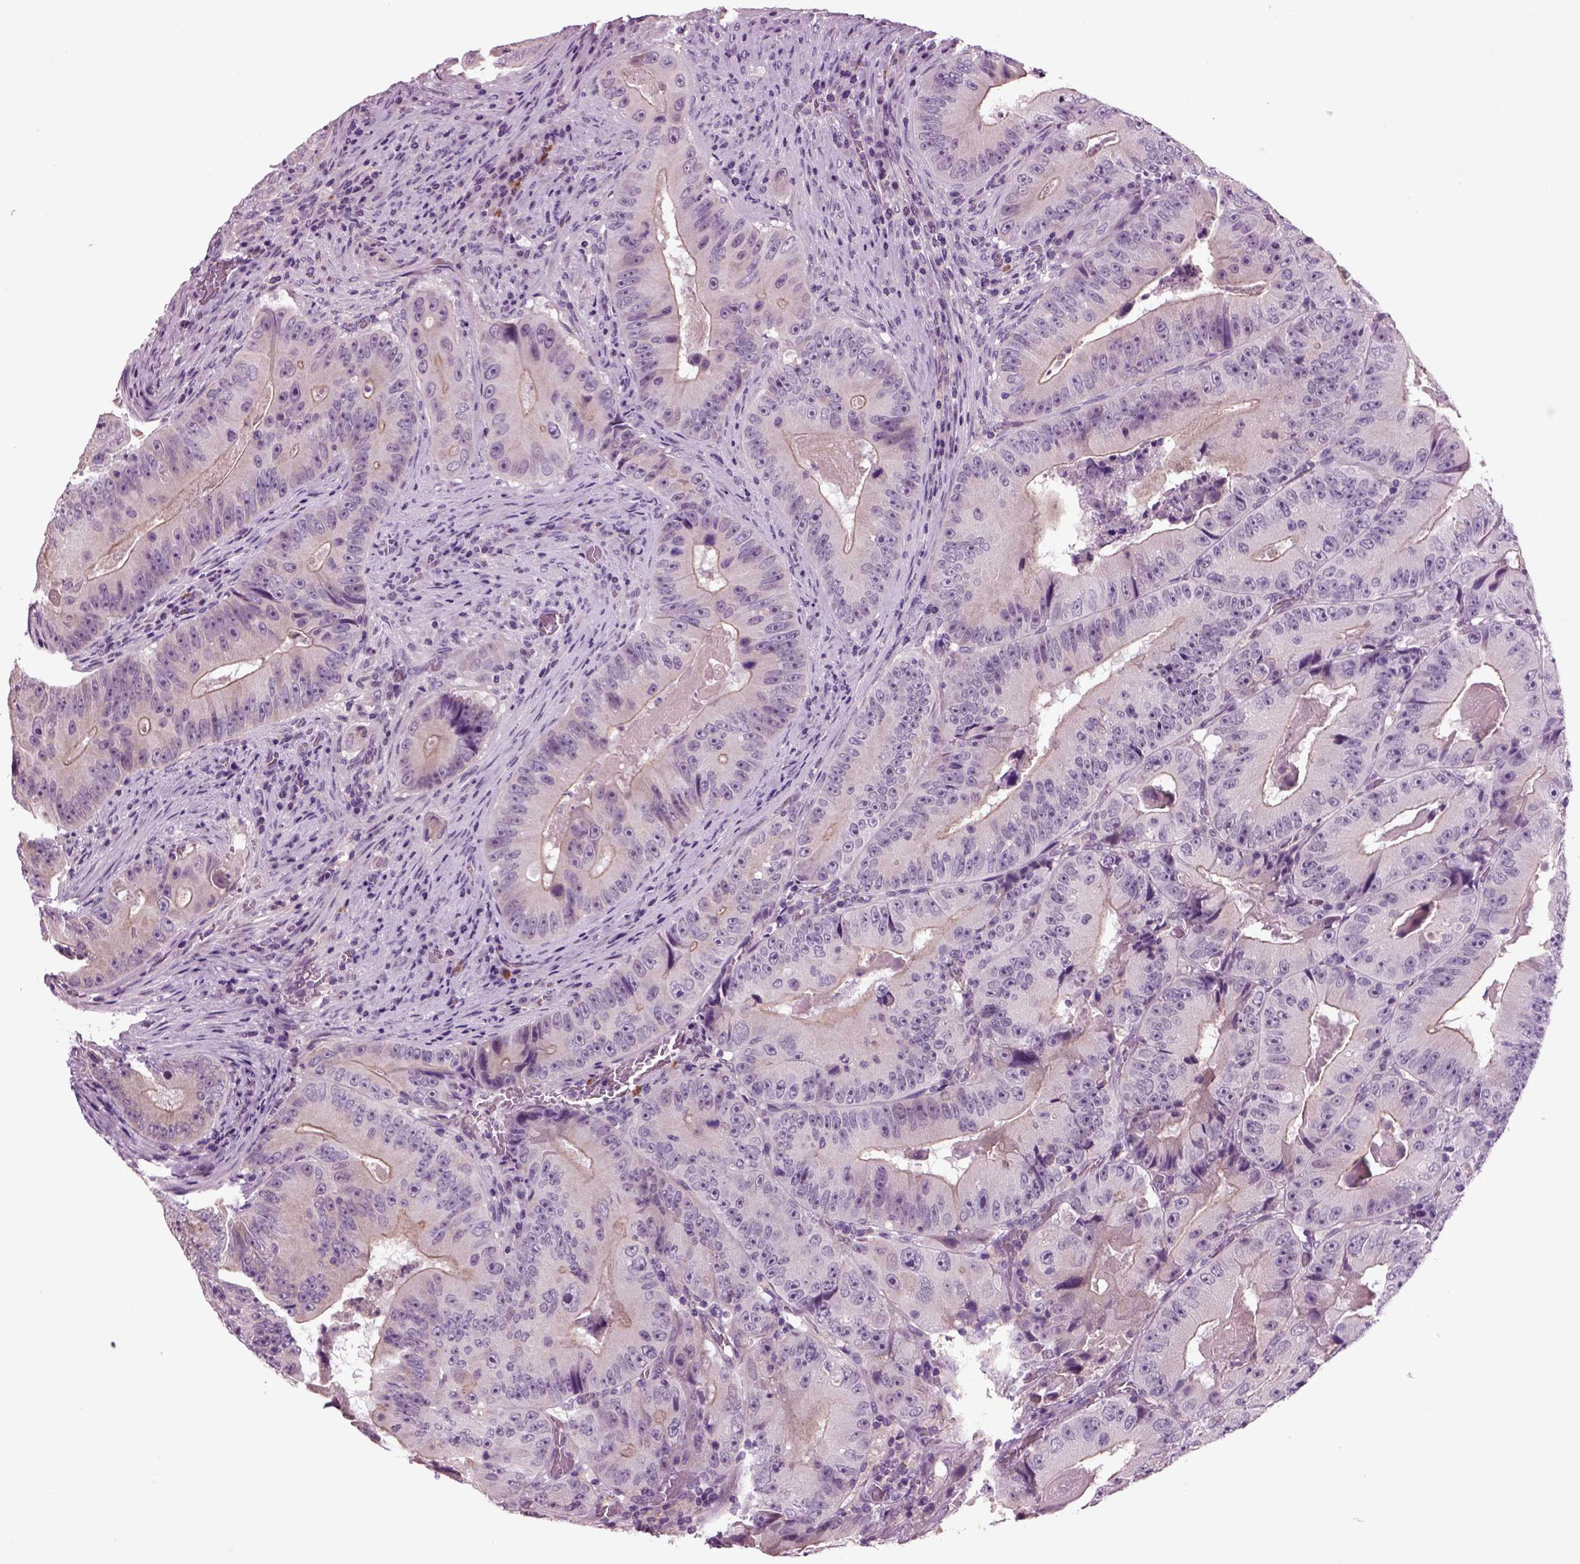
{"staining": {"intensity": "negative", "quantity": "none", "location": "none"}, "tissue": "colorectal cancer", "cell_type": "Tumor cells", "image_type": "cancer", "snomed": [{"axis": "morphology", "description": "Adenocarcinoma, NOS"}, {"axis": "topography", "description": "Colon"}], "caption": "An image of human colorectal cancer is negative for staining in tumor cells. (DAB immunohistochemistry with hematoxylin counter stain).", "gene": "CHGB", "patient": {"sex": "female", "age": 86}}